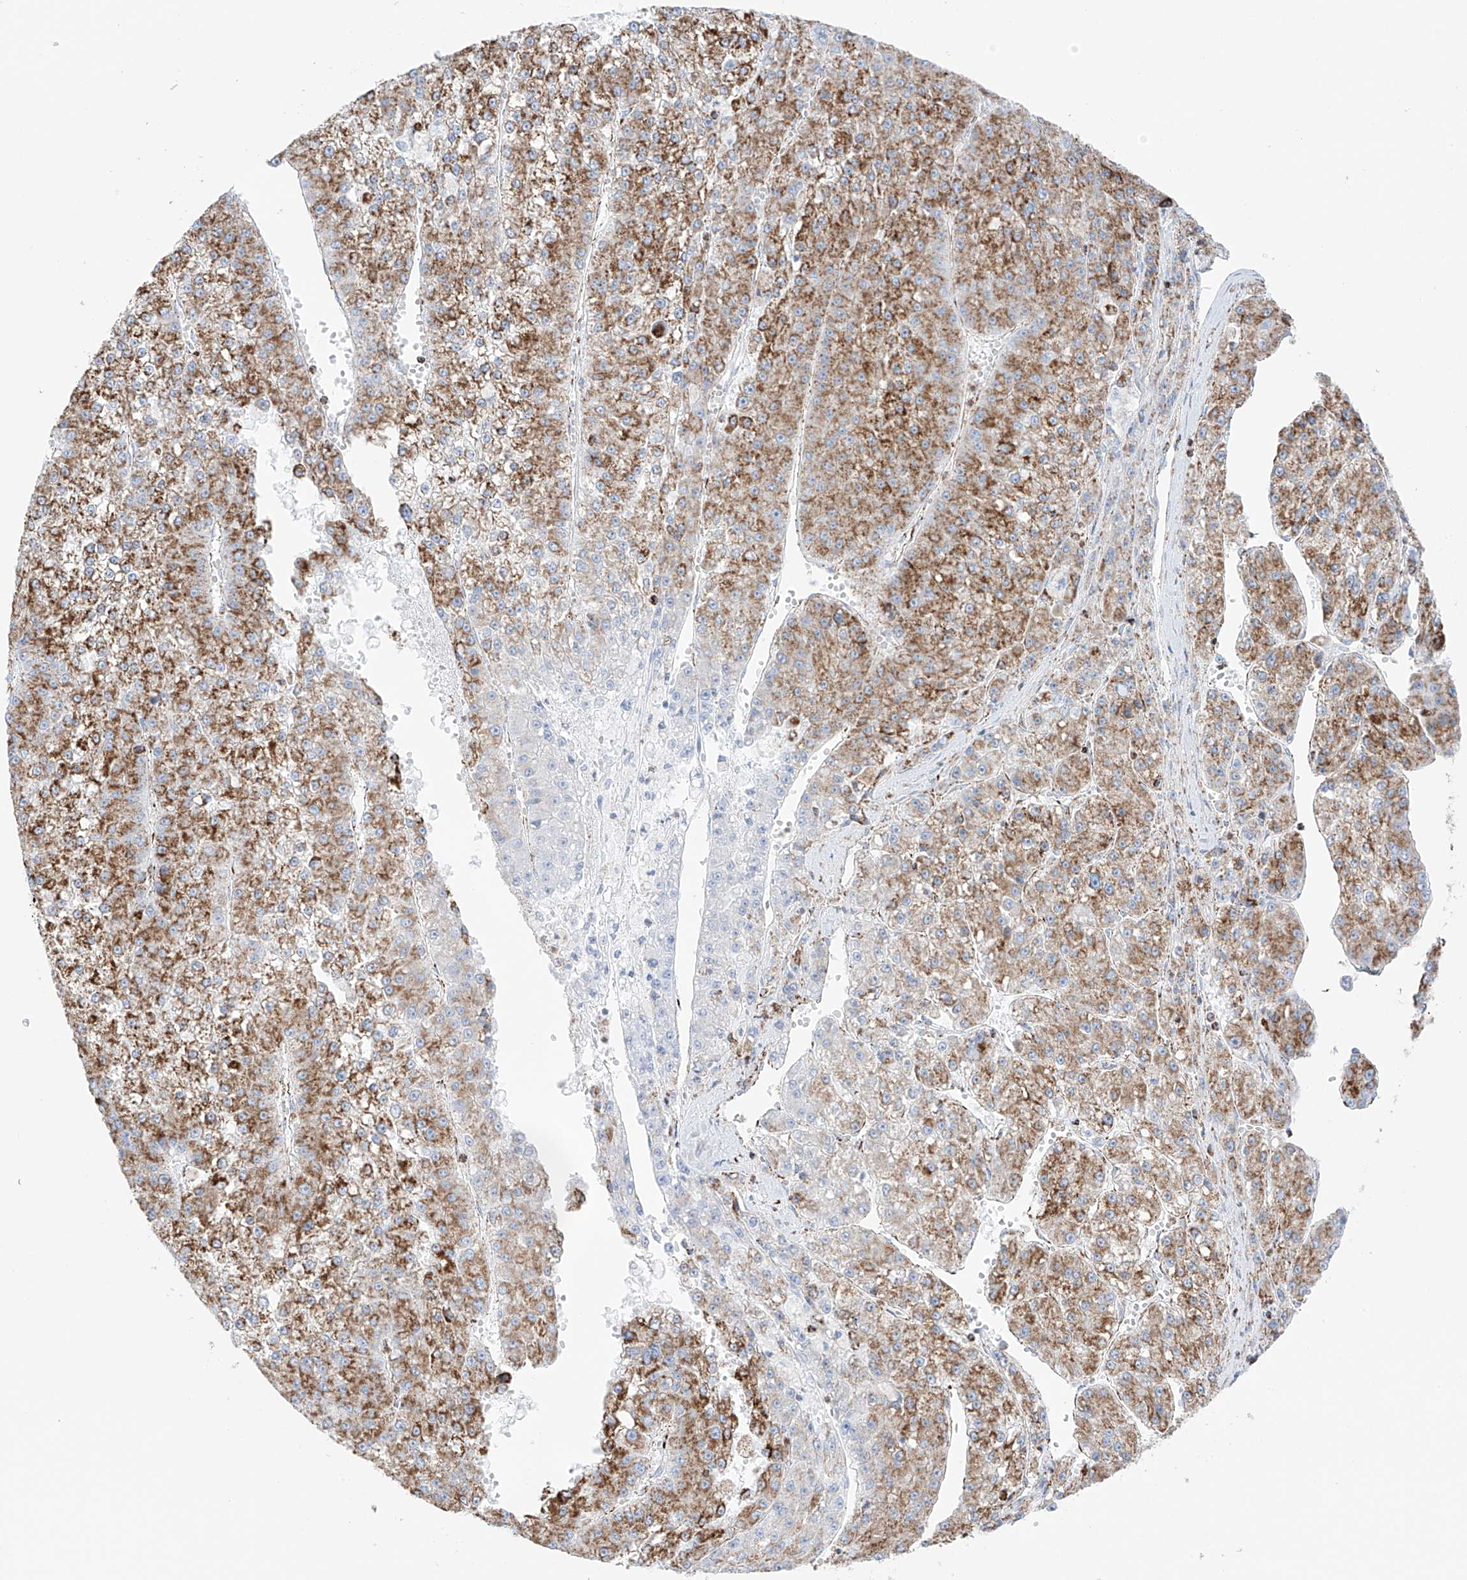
{"staining": {"intensity": "moderate", "quantity": ">75%", "location": "cytoplasmic/membranous"}, "tissue": "liver cancer", "cell_type": "Tumor cells", "image_type": "cancer", "snomed": [{"axis": "morphology", "description": "Carcinoma, Hepatocellular, NOS"}, {"axis": "topography", "description": "Liver"}], "caption": "This is a histology image of IHC staining of liver cancer (hepatocellular carcinoma), which shows moderate positivity in the cytoplasmic/membranous of tumor cells.", "gene": "XKR3", "patient": {"sex": "female", "age": 73}}